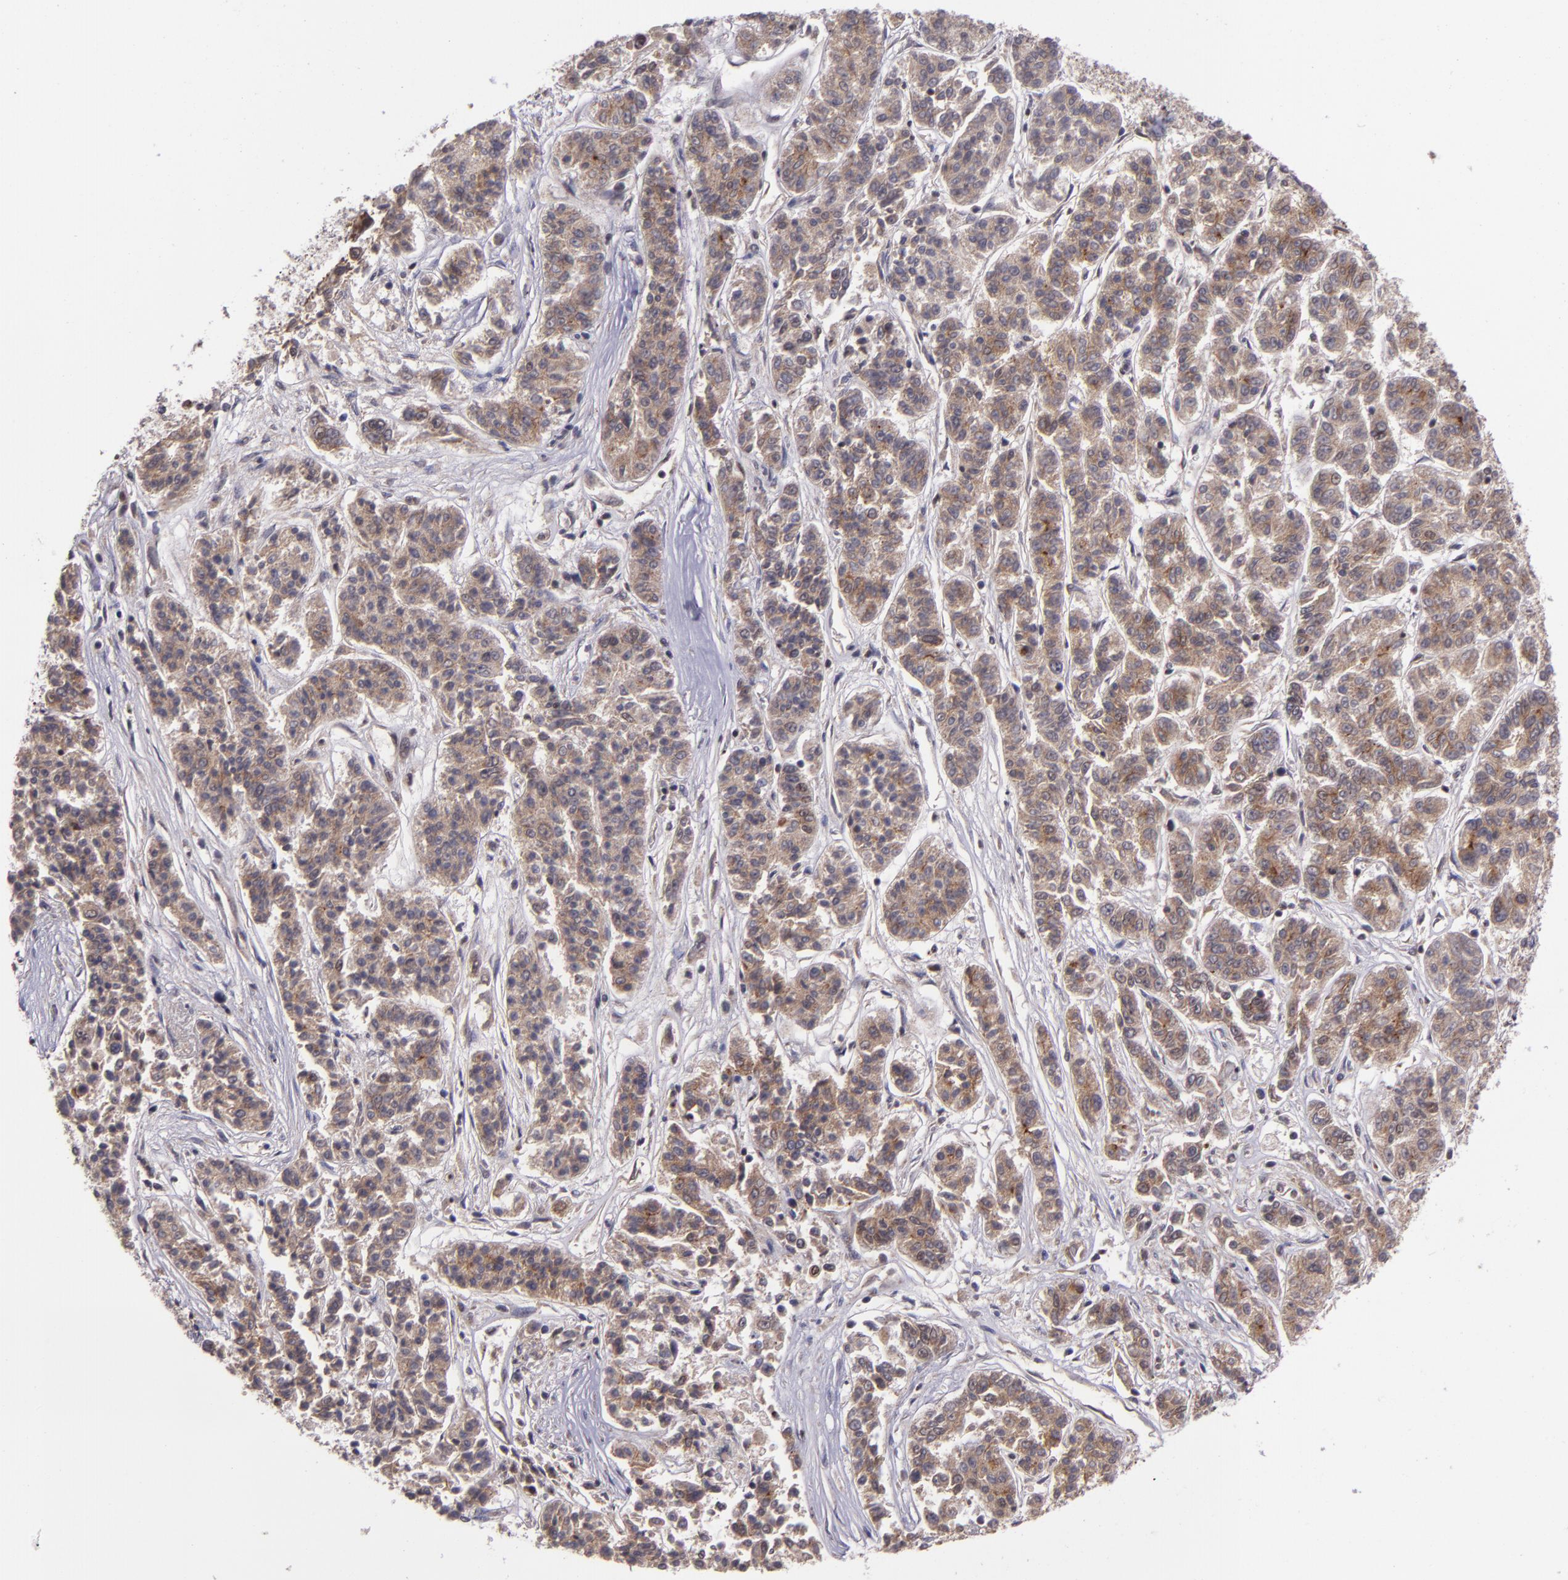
{"staining": {"intensity": "moderate", "quantity": ">75%", "location": "cytoplasmic/membranous"}, "tissue": "lung cancer", "cell_type": "Tumor cells", "image_type": "cancer", "snomed": [{"axis": "morphology", "description": "Adenocarcinoma, NOS"}, {"axis": "topography", "description": "Lung"}], "caption": "Tumor cells display medium levels of moderate cytoplasmic/membranous expression in approximately >75% of cells in lung cancer.", "gene": "LONP1", "patient": {"sex": "male", "age": 84}}